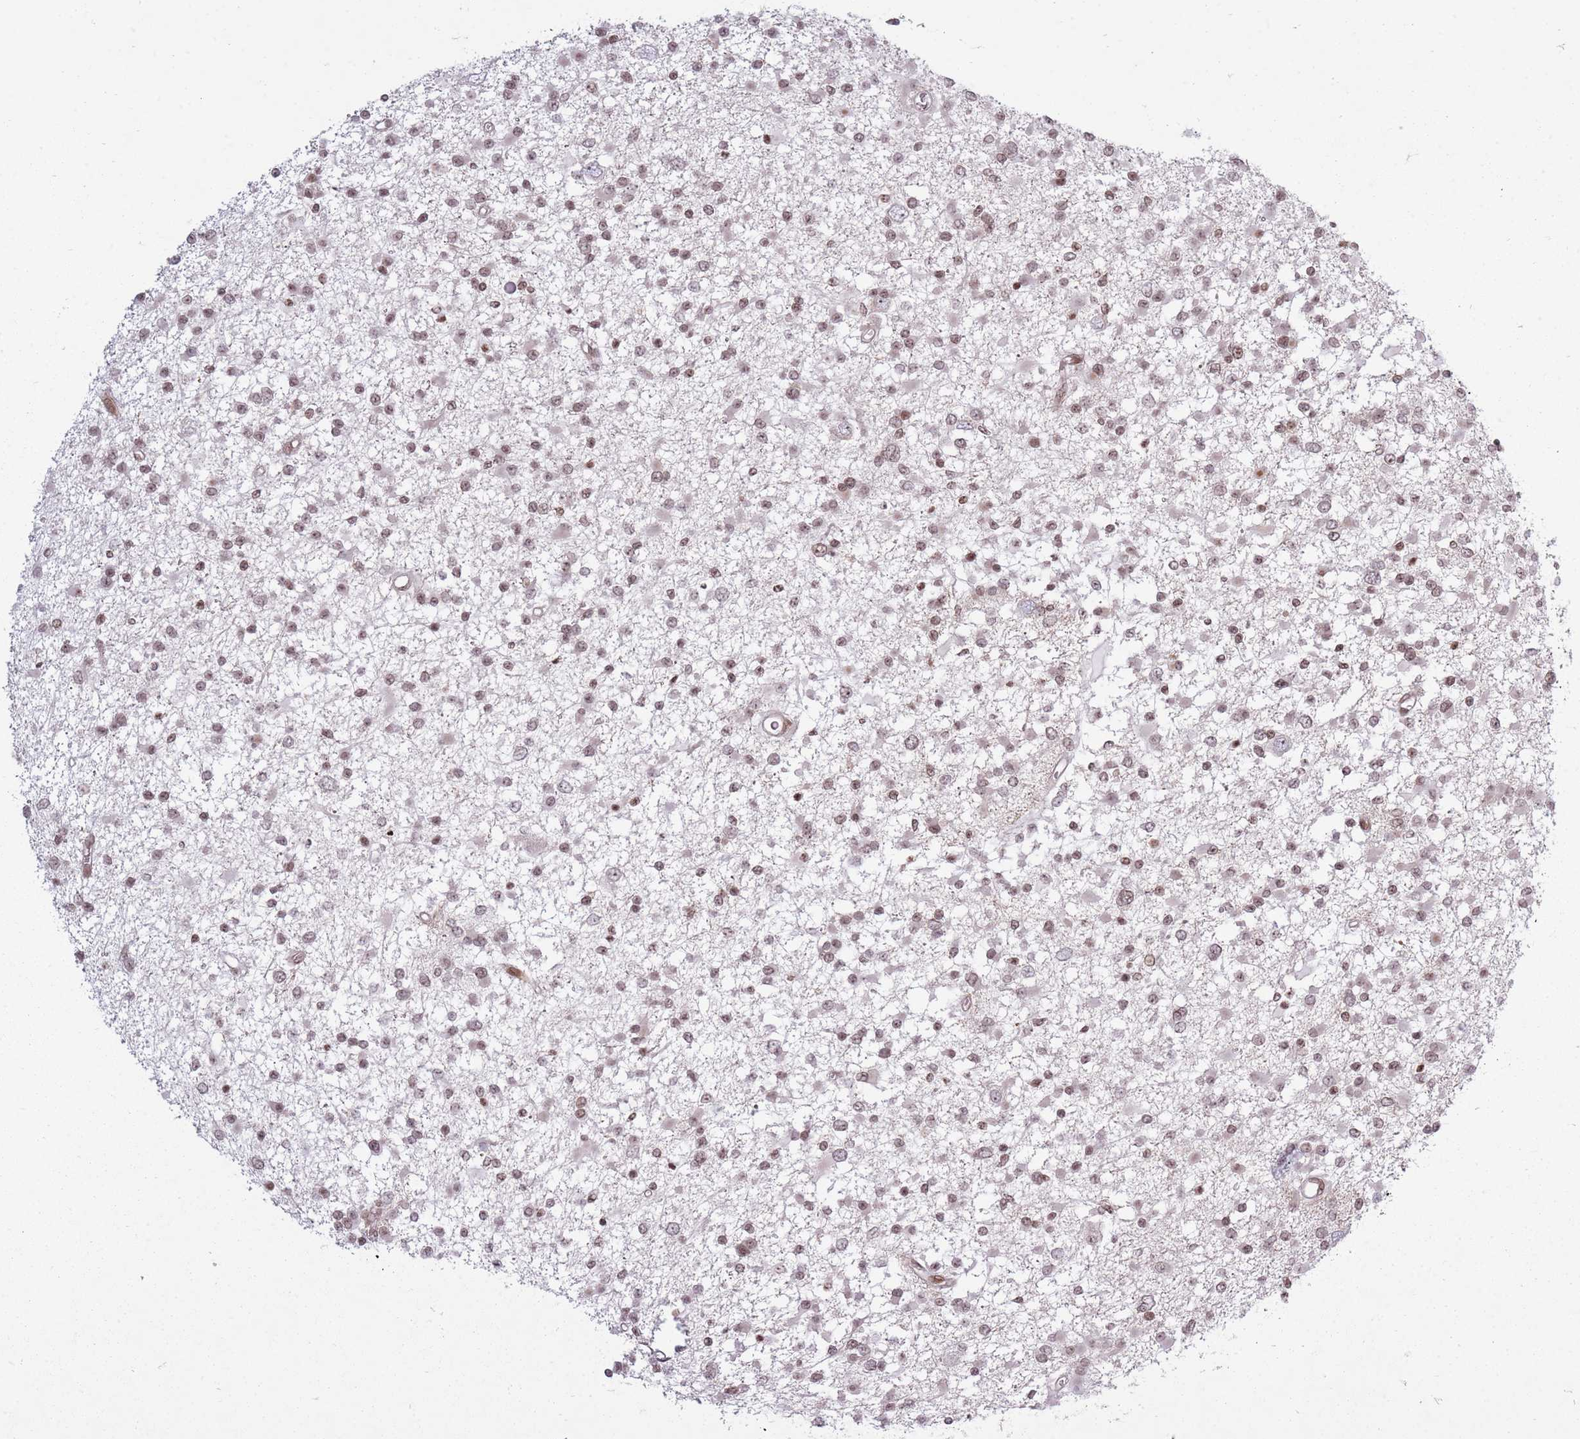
{"staining": {"intensity": "moderate", "quantity": ">75%", "location": "nuclear"}, "tissue": "glioma", "cell_type": "Tumor cells", "image_type": "cancer", "snomed": [{"axis": "morphology", "description": "Glioma, malignant, Low grade"}, {"axis": "topography", "description": "Brain"}], "caption": "Malignant low-grade glioma stained for a protein (brown) shows moderate nuclear positive expression in approximately >75% of tumor cells.", "gene": "TMC6", "patient": {"sex": "female", "age": 22}}